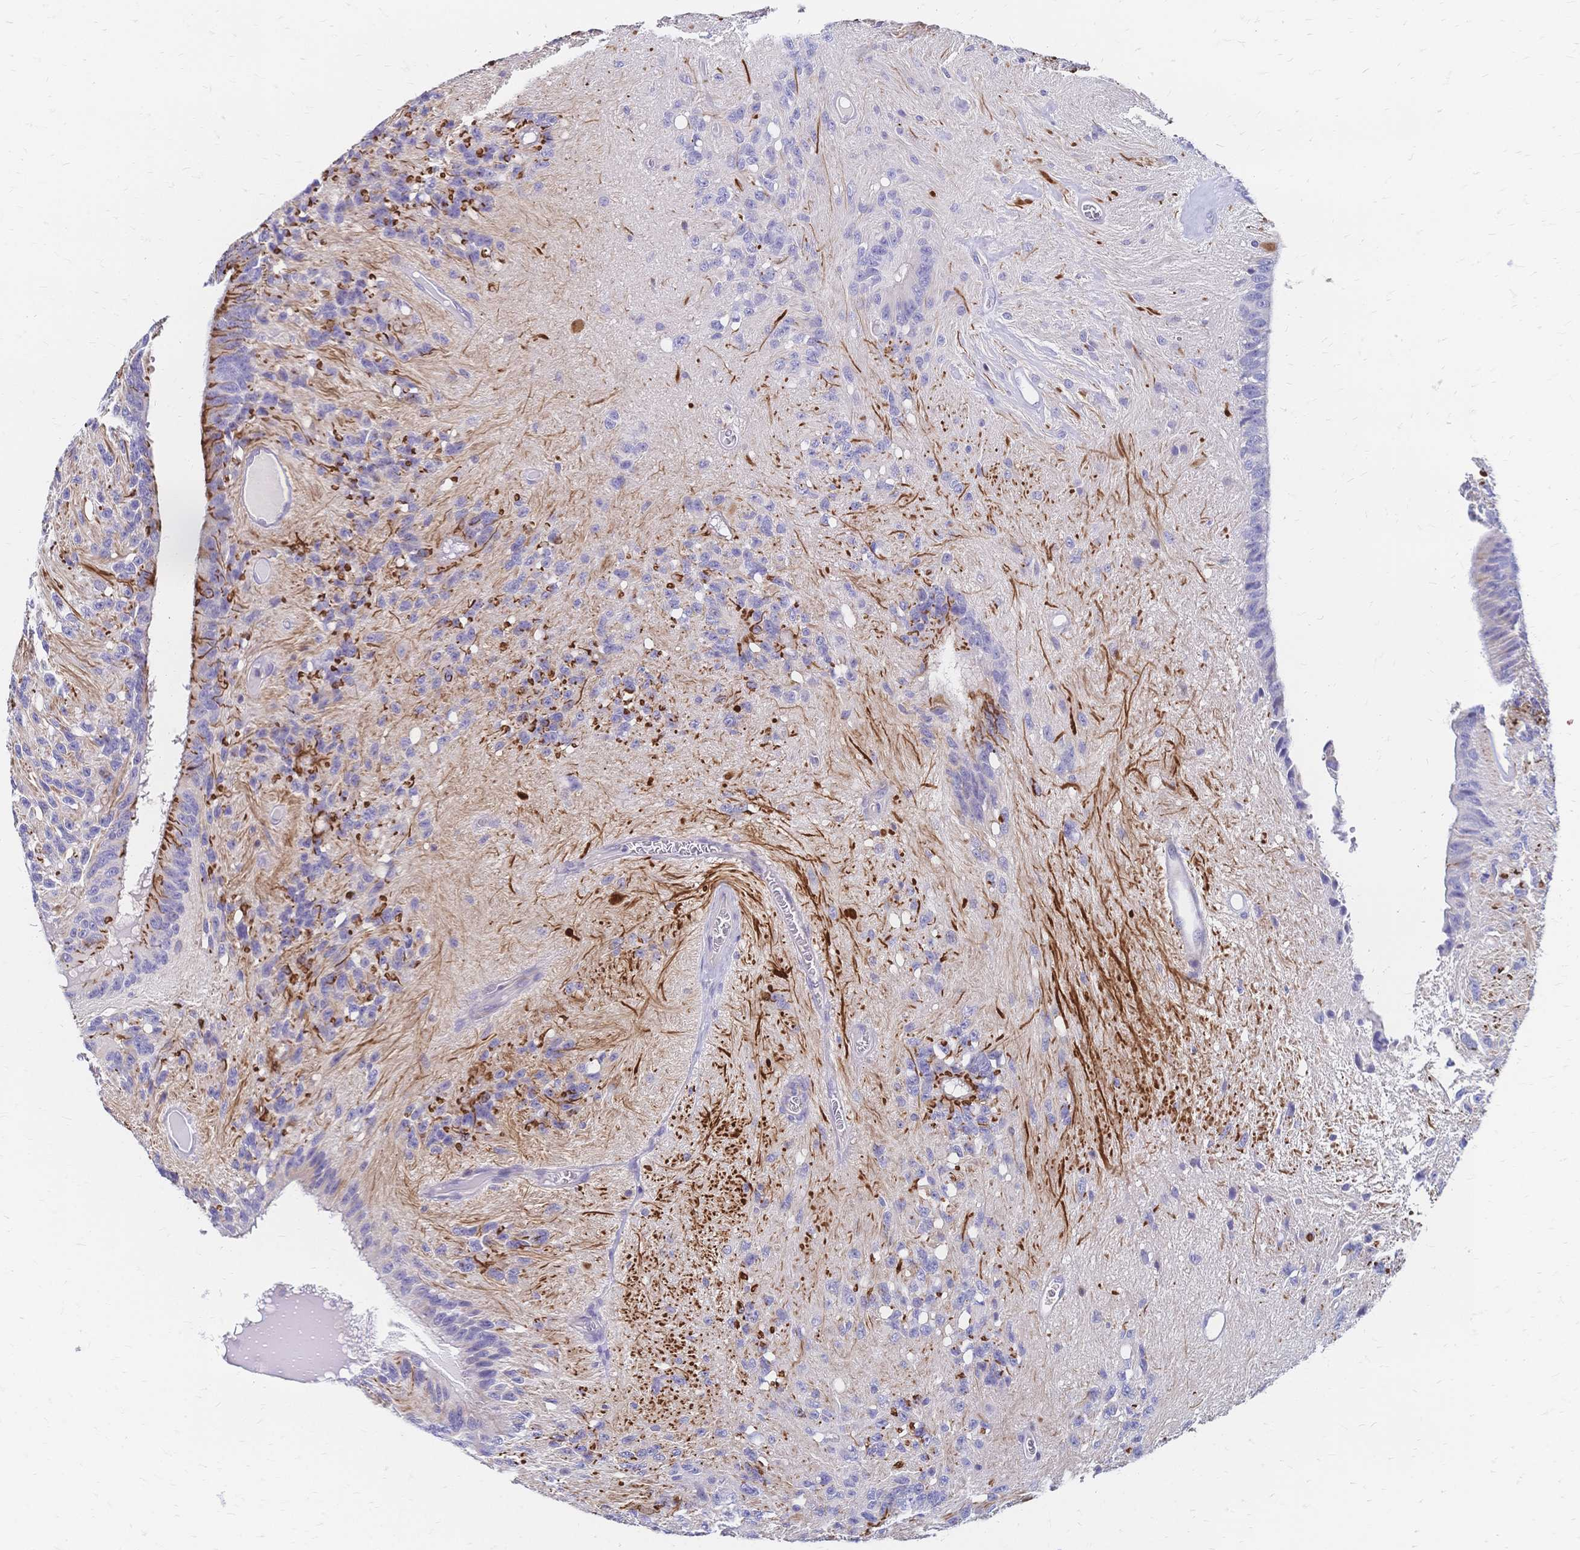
{"staining": {"intensity": "negative", "quantity": "none", "location": "none"}, "tissue": "glioma", "cell_type": "Tumor cells", "image_type": "cancer", "snomed": [{"axis": "morphology", "description": "Glioma, malignant, Low grade"}, {"axis": "topography", "description": "Brain"}], "caption": "IHC image of human malignant glioma (low-grade) stained for a protein (brown), which displays no staining in tumor cells.", "gene": "DTNB", "patient": {"sex": "male", "age": 31}}